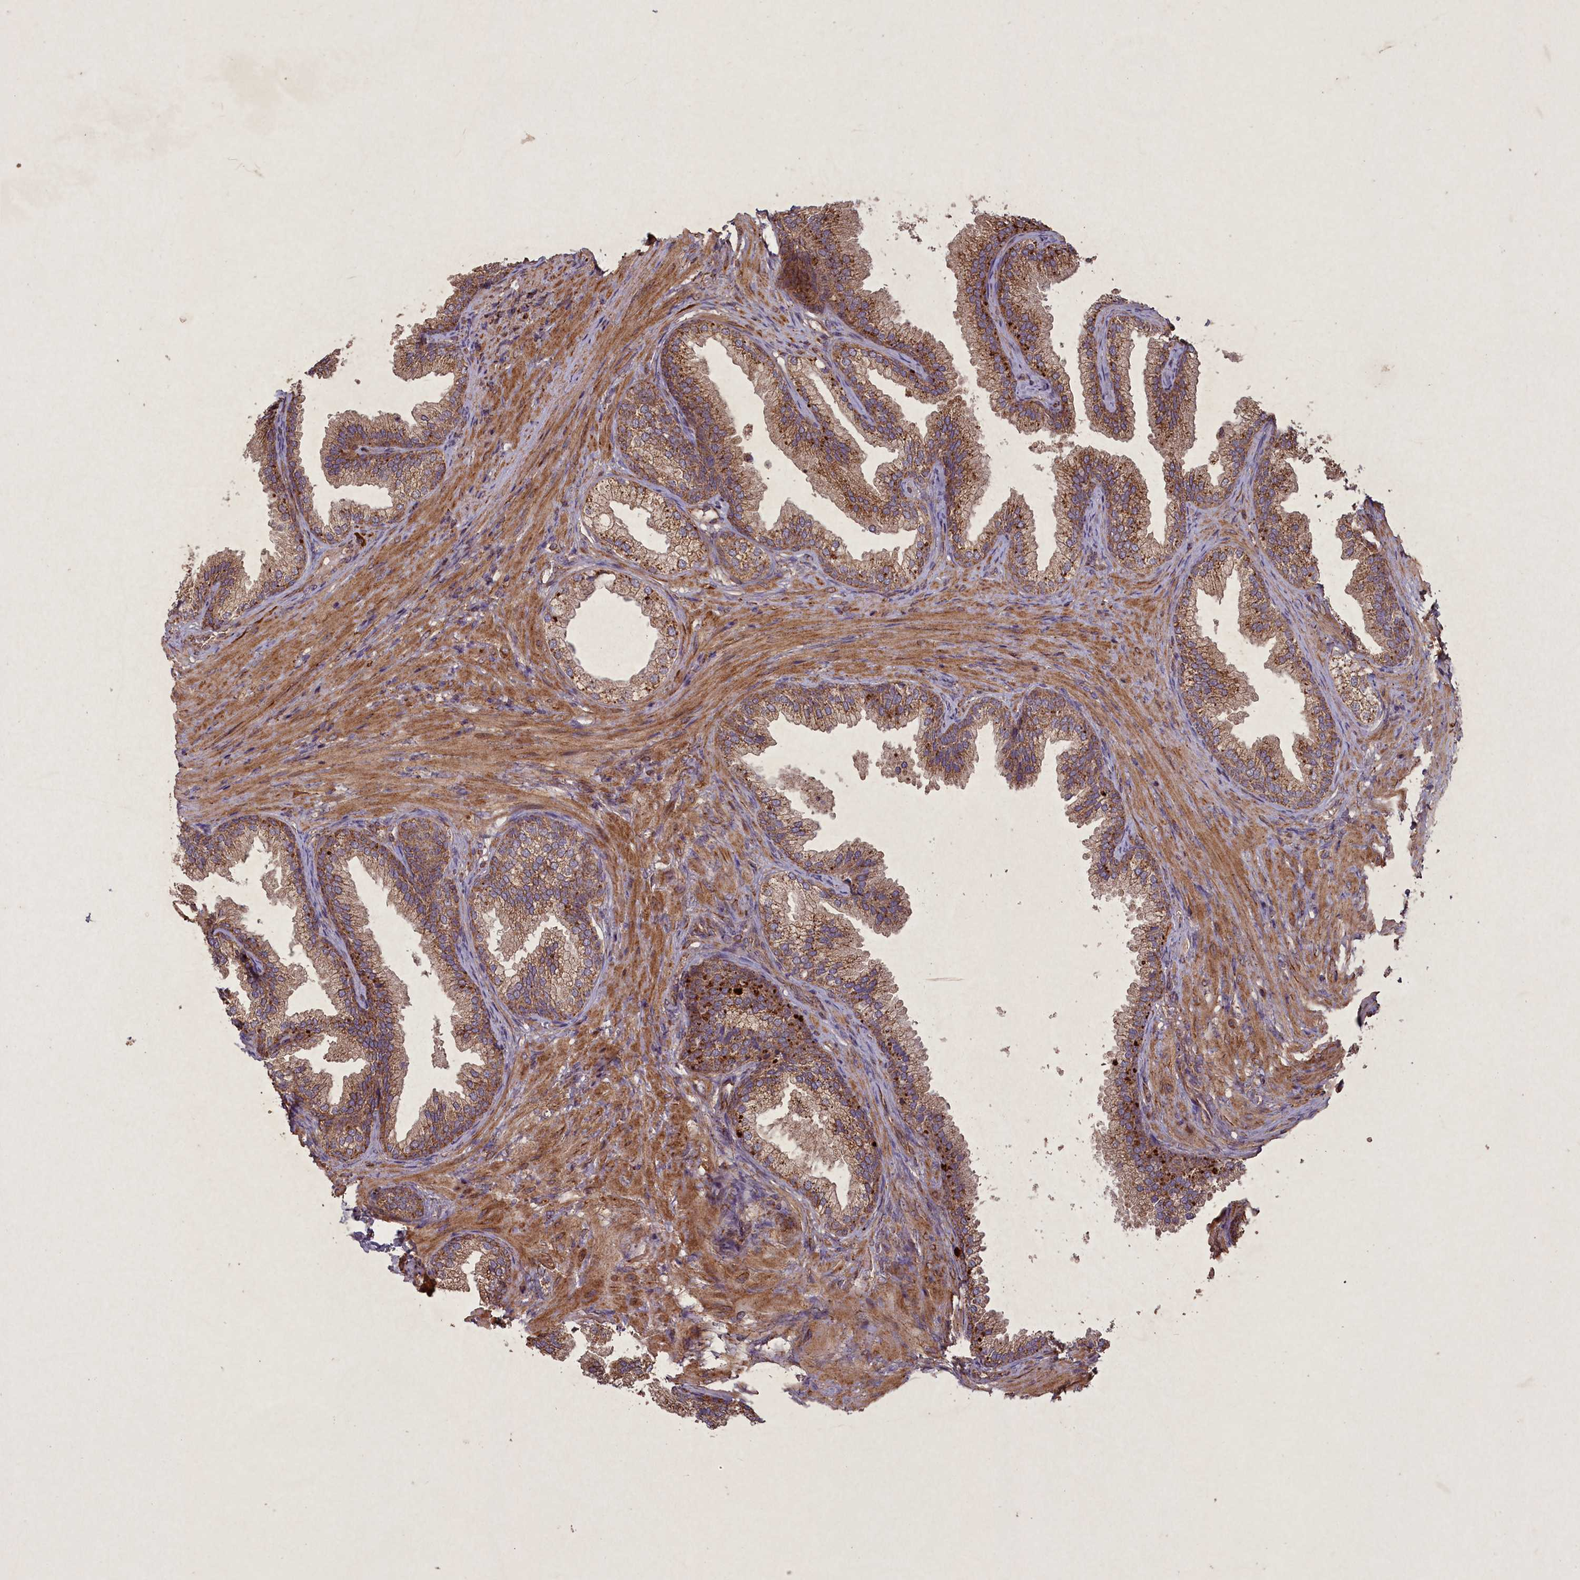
{"staining": {"intensity": "moderate", "quantity": ">75%", "location": "cytoplasmic/membranous"}, "tissue": "prostate", "cell_type": "Glandular cells", "image_type": "normal", "snomed": [{"axis": "morphology", "description": "Normal tissue, NOS"}, {"axis": "topography", "description": "Prostate"}], "caption": "A brown stain shows moderate cytoplasmic/membranous positivity of a protein in glandular cells of unremarkable prostate. The staining was performed using DAB to visualize the protein expression in brown, while the nuclei were stained in blue with hematoxylin (Magnification: 20x).", "gene": "CIAO2B", "patient": {"sex": "male", "age": 76}}